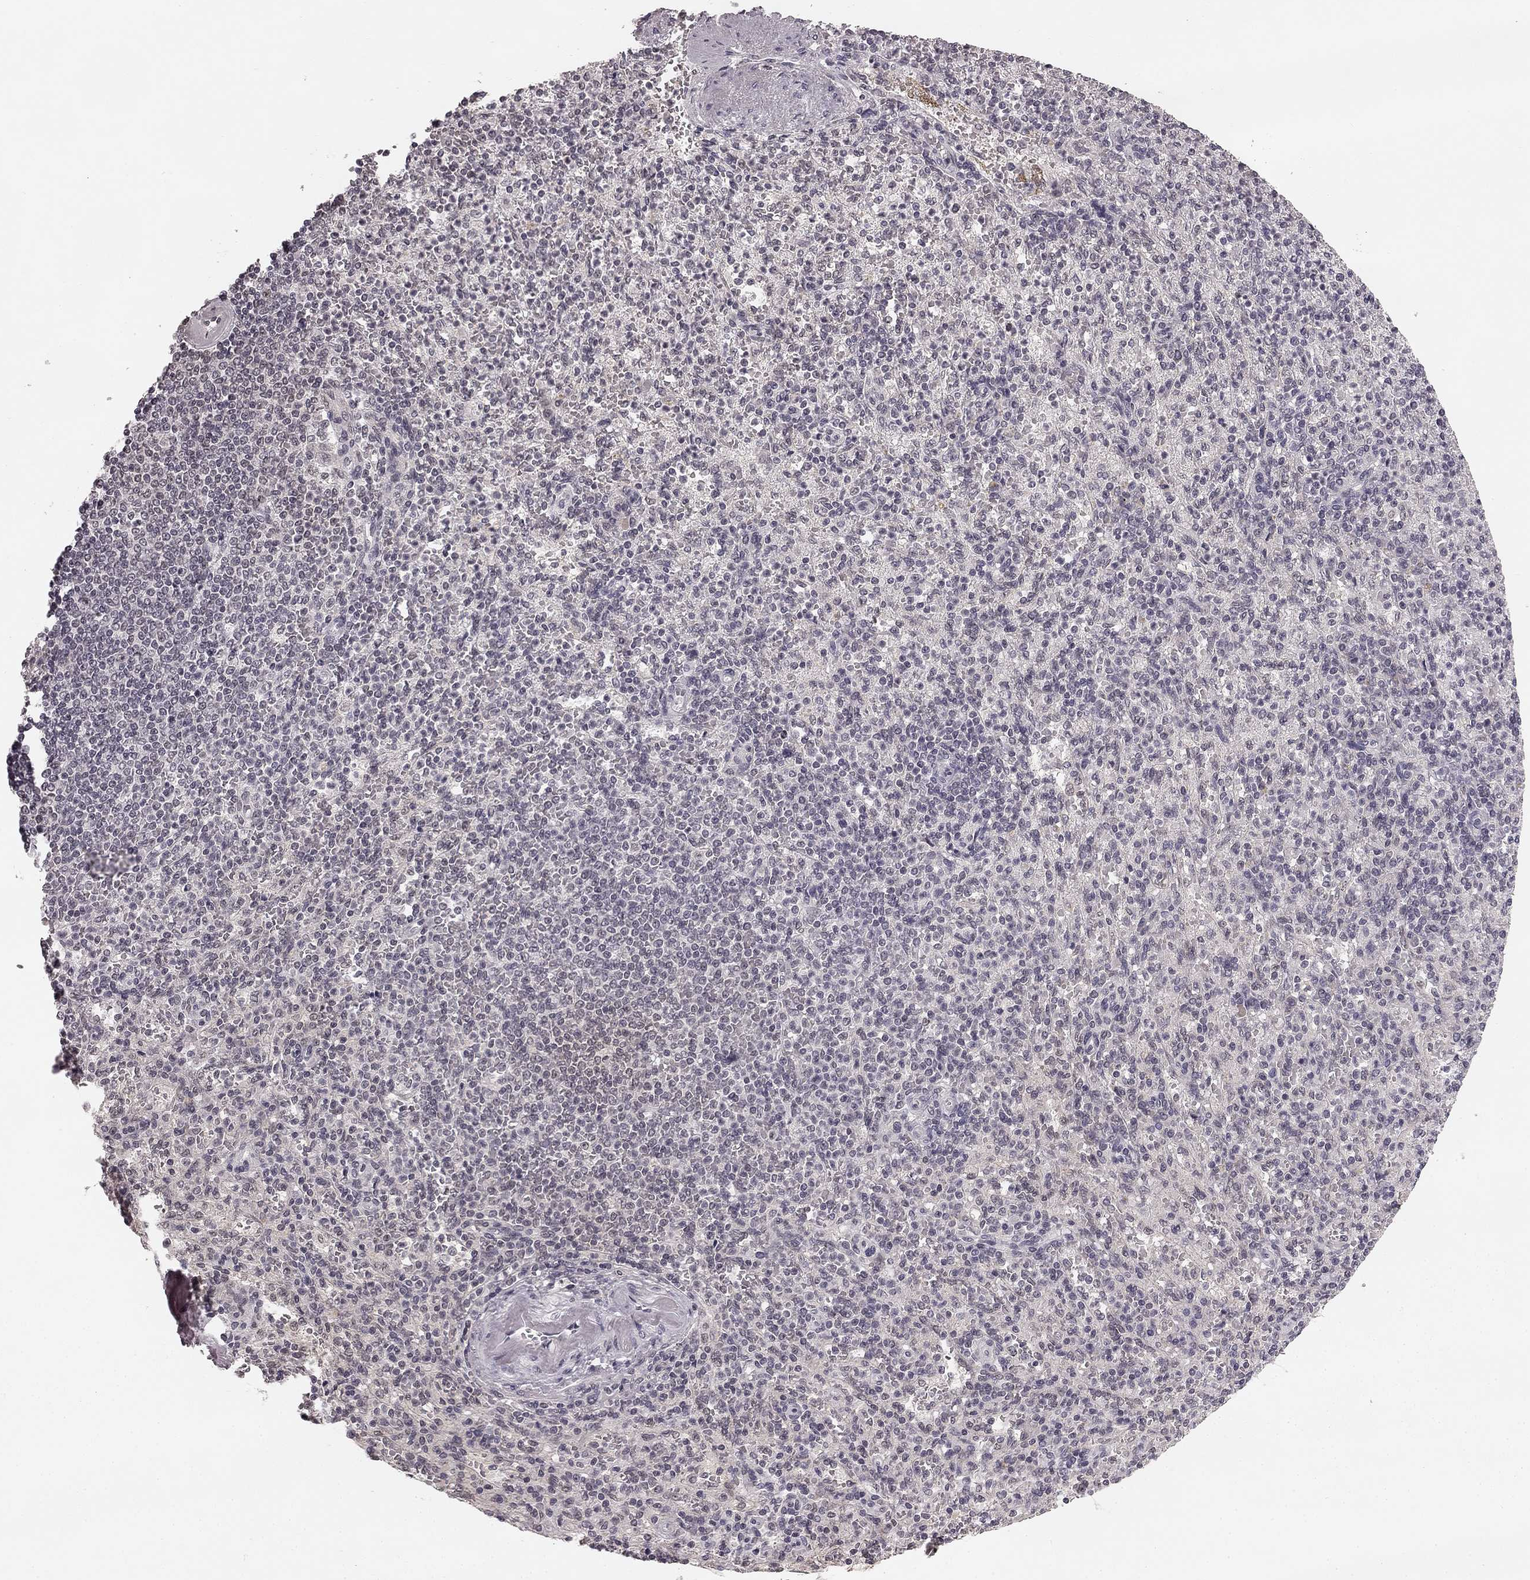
{"staining": {"intensity": "negative", "quantity": "none", "location": "none"}, "tissue": "spleen", "cell_type": "Cells in red pulp", "image_type": "normal", "snomed": [{"axis": "morphology", "description": "Normal tissue, NOS"}, {"axis": "topography", "description": "Spleen"}], "caption": "Immunohistochemical staining of normal spleen exhibits no significant positivity in cells in red pulp. (Stains: DAB (3,3'-diaminobenzidine) immunohistochemistry with hematoxylin counter stain, Microscopy: brightfield microscopy at high magnification).", "gene": "HCN4", "patient": {"sex": "female", "age": 74}}